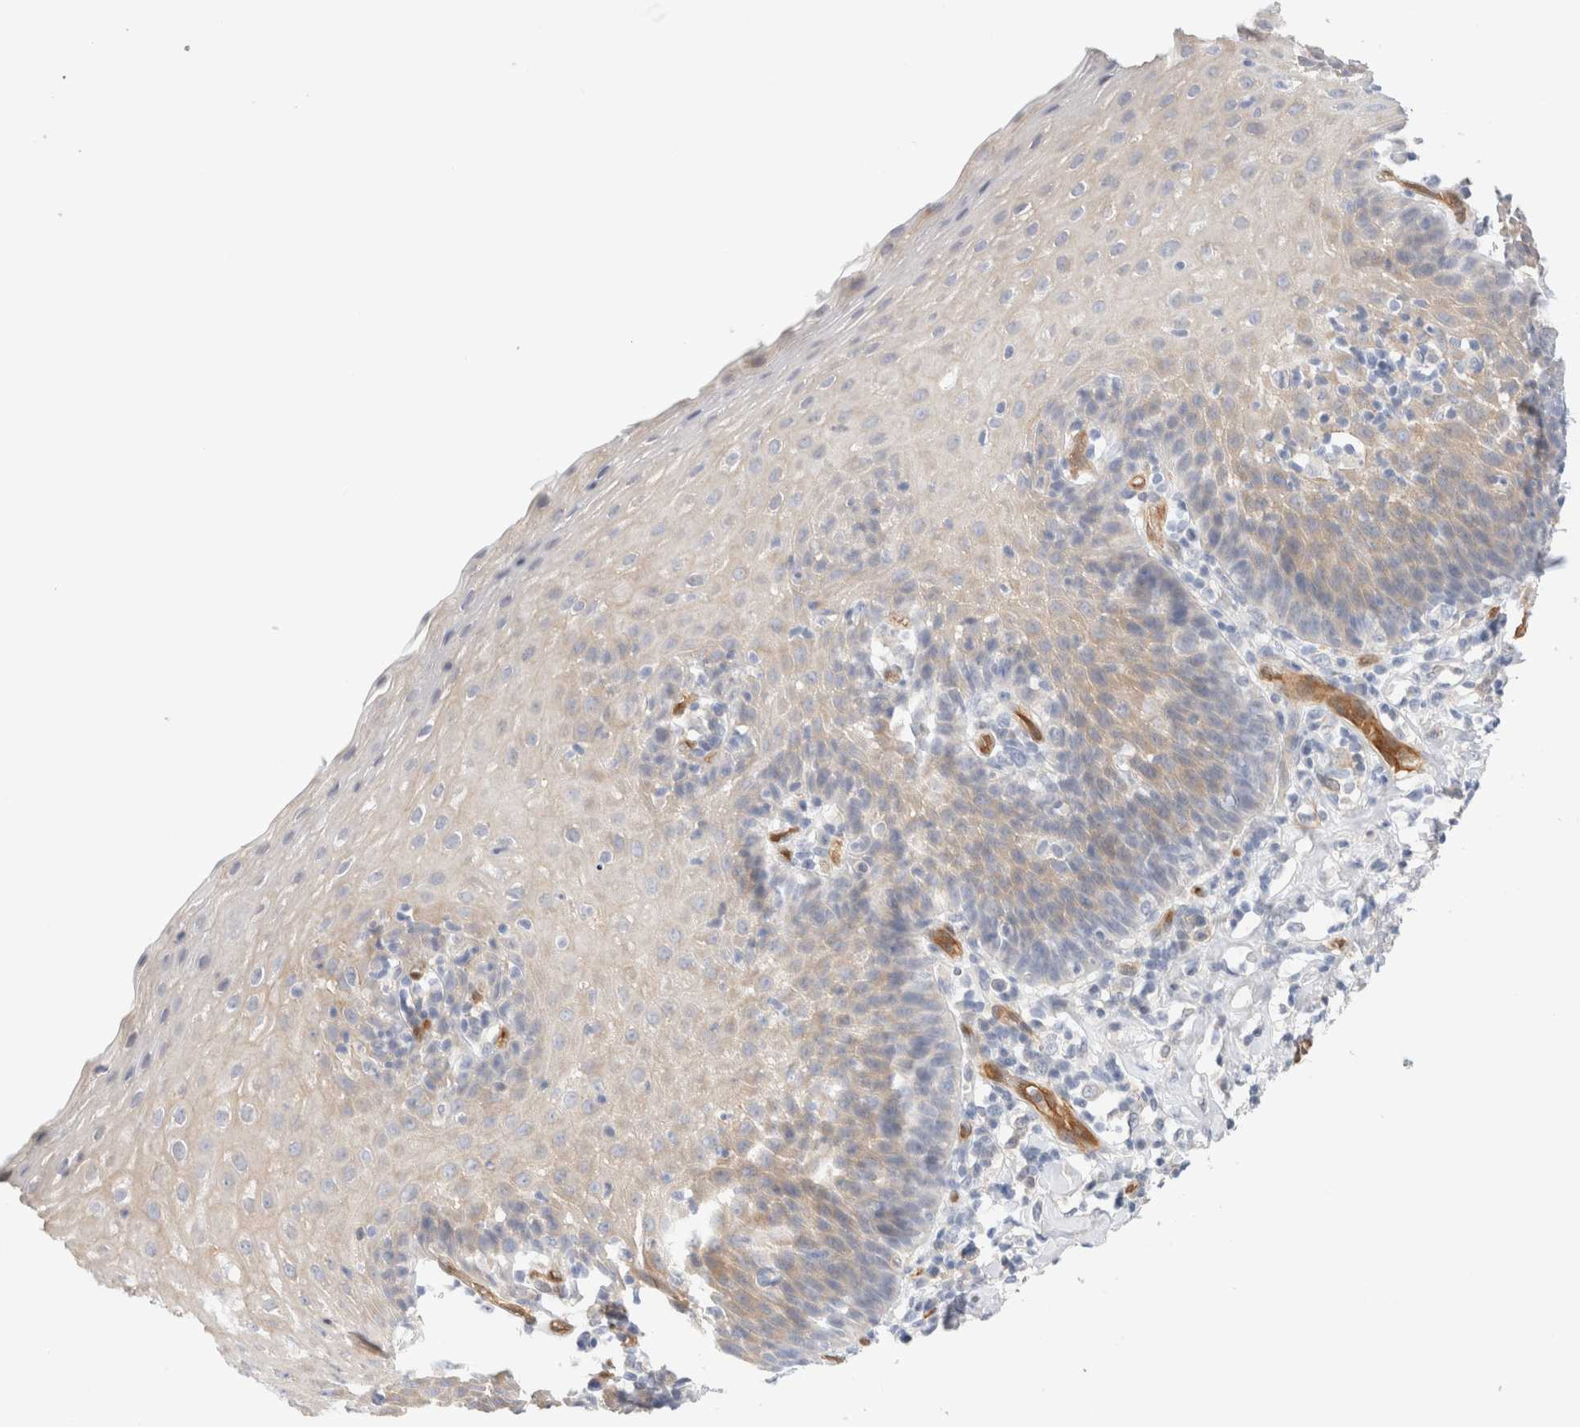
{"staining": {"intensity": "weak", "quantity": "25%-75%", "location": "cytoplasmic/membranous"}, "tissue": "esophagus", "cell_type": "Squamous epithelial cells", "image_type": "normal", "snomed": [{"axis": "morphology", "description": "Normal tissue, NOS"}, {"axis": "topography", "description": "Esophagus"}], "caption": "An immunohistochemistry (IHC) histopathology image of benign tissue is shown. Protein staining in brown shows weak cytoplasmic/membranous positivity in esophagus within squamous epithelial cells. Immunohistochemistry (ihc) stains the protein of interest in brown and the nuclei are stained blue.", "gene": "LMCD1", "patient": {"sex": "female", "age": 61}}